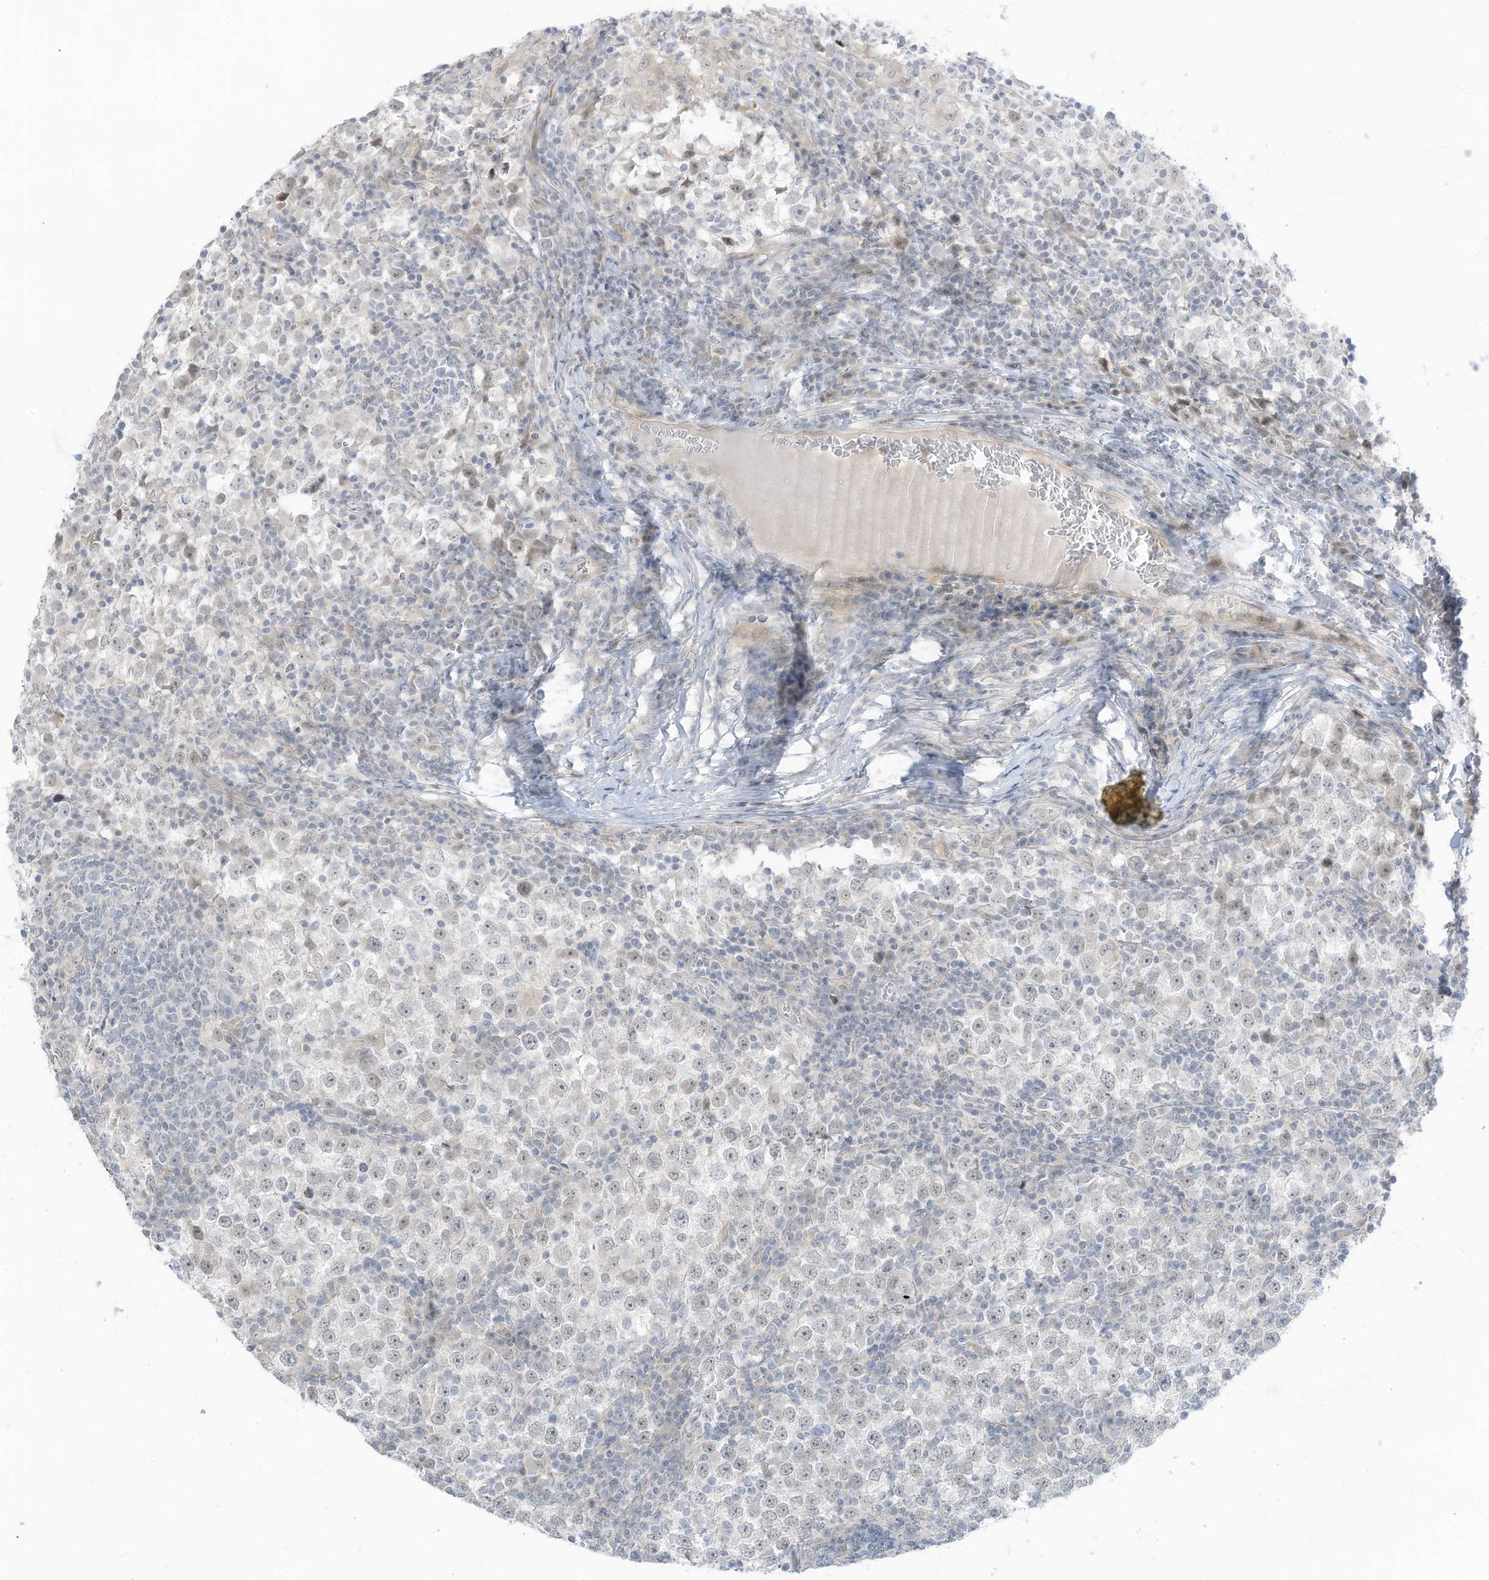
{"staining": {"intensity": "negative", "quantity": "none", "location": "none"}, "tissue": "testis cancer", "cell_type": "Tumor cells", "image_type": "cancer", "snomed": [{"axis": "morphology", "description": "Seminoma, NOS"}, {"axis": "topography", "description": "Testis"}], "caption": "This is a histopathology image of immunohistochemistry (IHC) staining of seminoma (testis), which shows no expression in tumor cells.", "gene": "ASPRV1", "patient": {"sex": "male", "age": 65}}